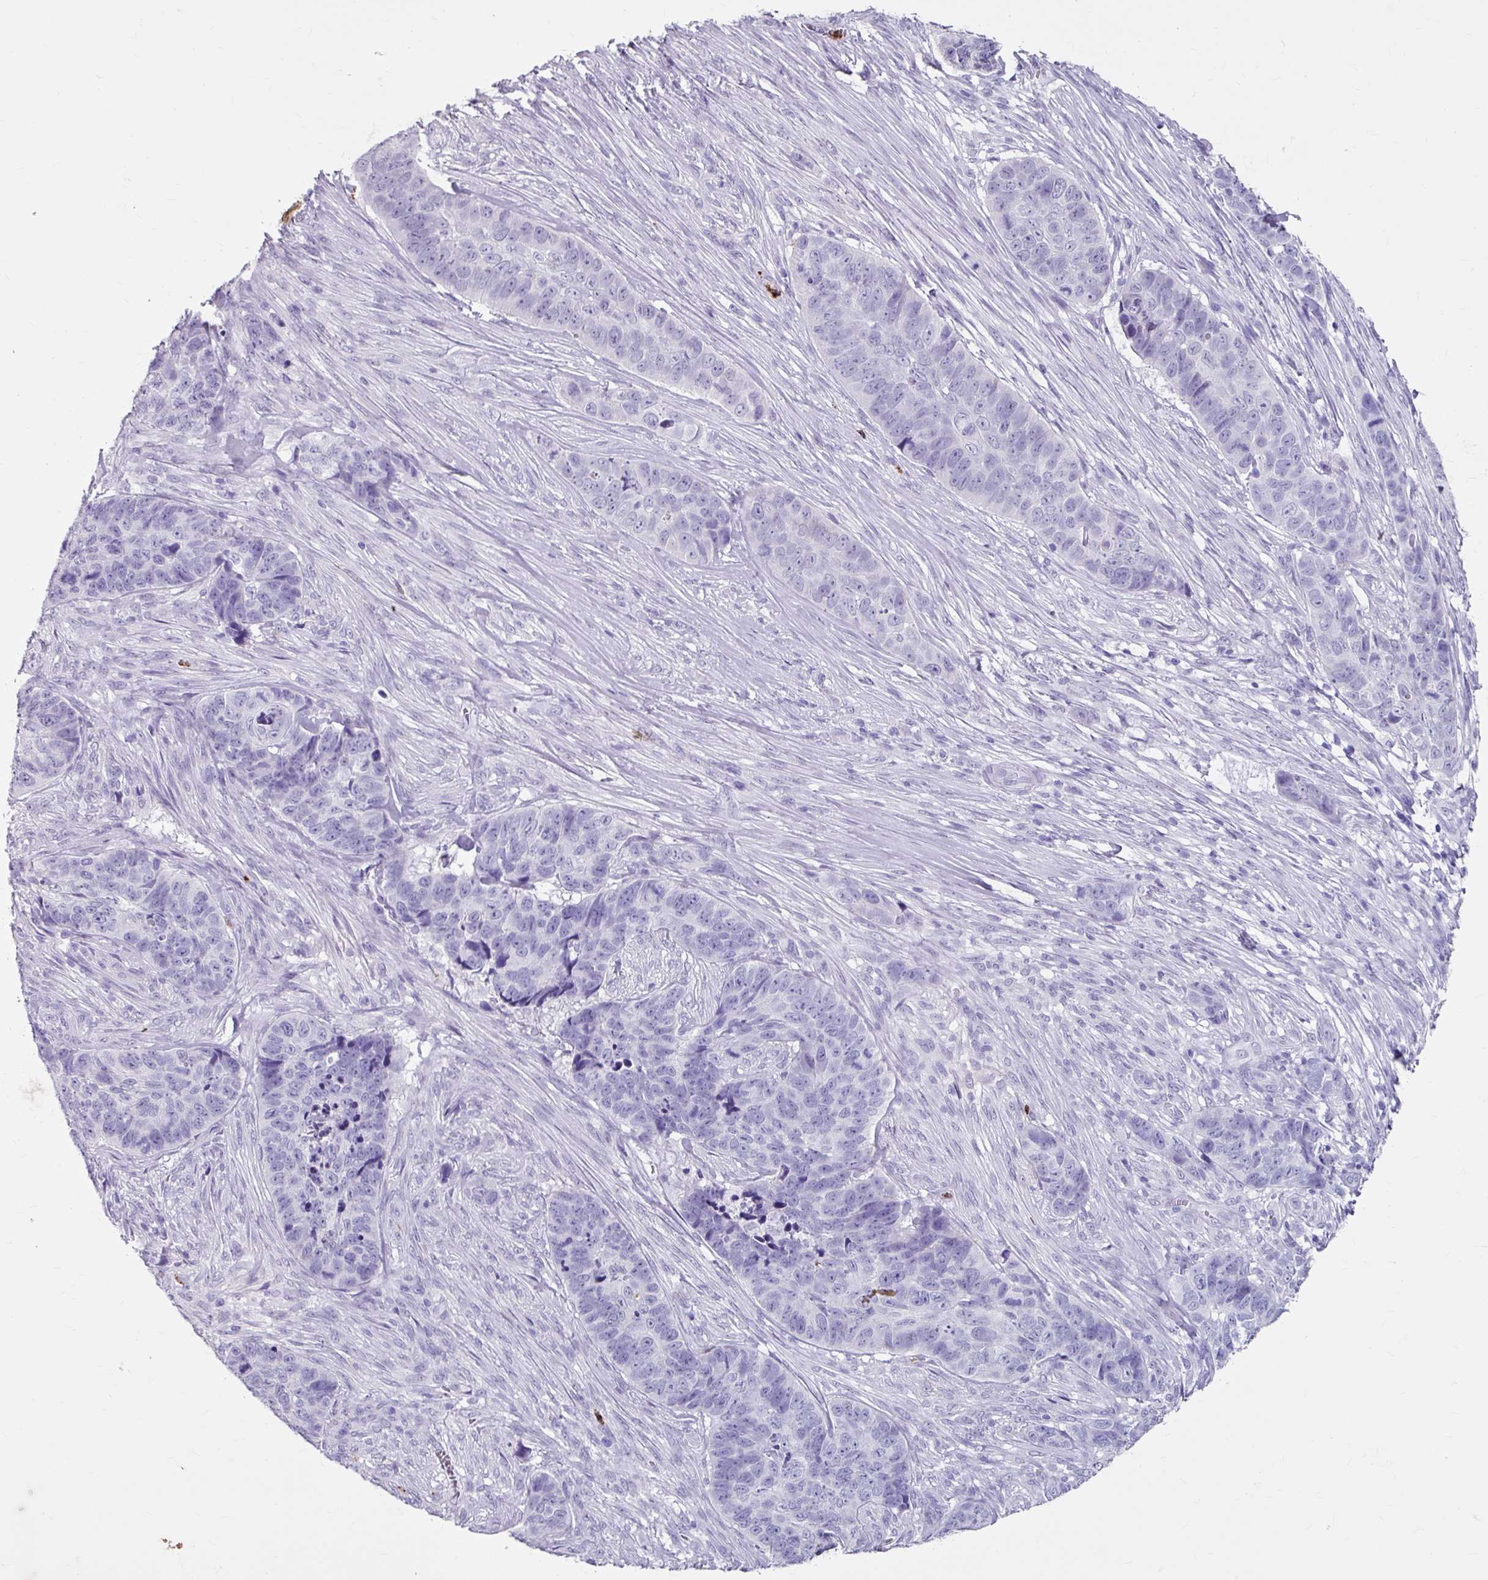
{"staining": {"intensity": "negative", "quantity": "none", "location": "none"}, "tissue": "skin cancer", "cell_type": "Tumor cells", "image_type": "cancer", "snomed": [{"axis": "morphology", "description": "Basal cell carcinoma"}, {"axis": "topography", "description": "Skin"}], "caption": "Immunohistochemistry image of skin cancer (basal cell carcinoma) stained for a protein (brown), which demonstrates no expression in tumor cells. The staining is performed using DAB brown chromogen with nuclei counter-stained in using hematoxylin.", "gene": "ANKRD1", "patient": {"sex": "female", "age": 82}}